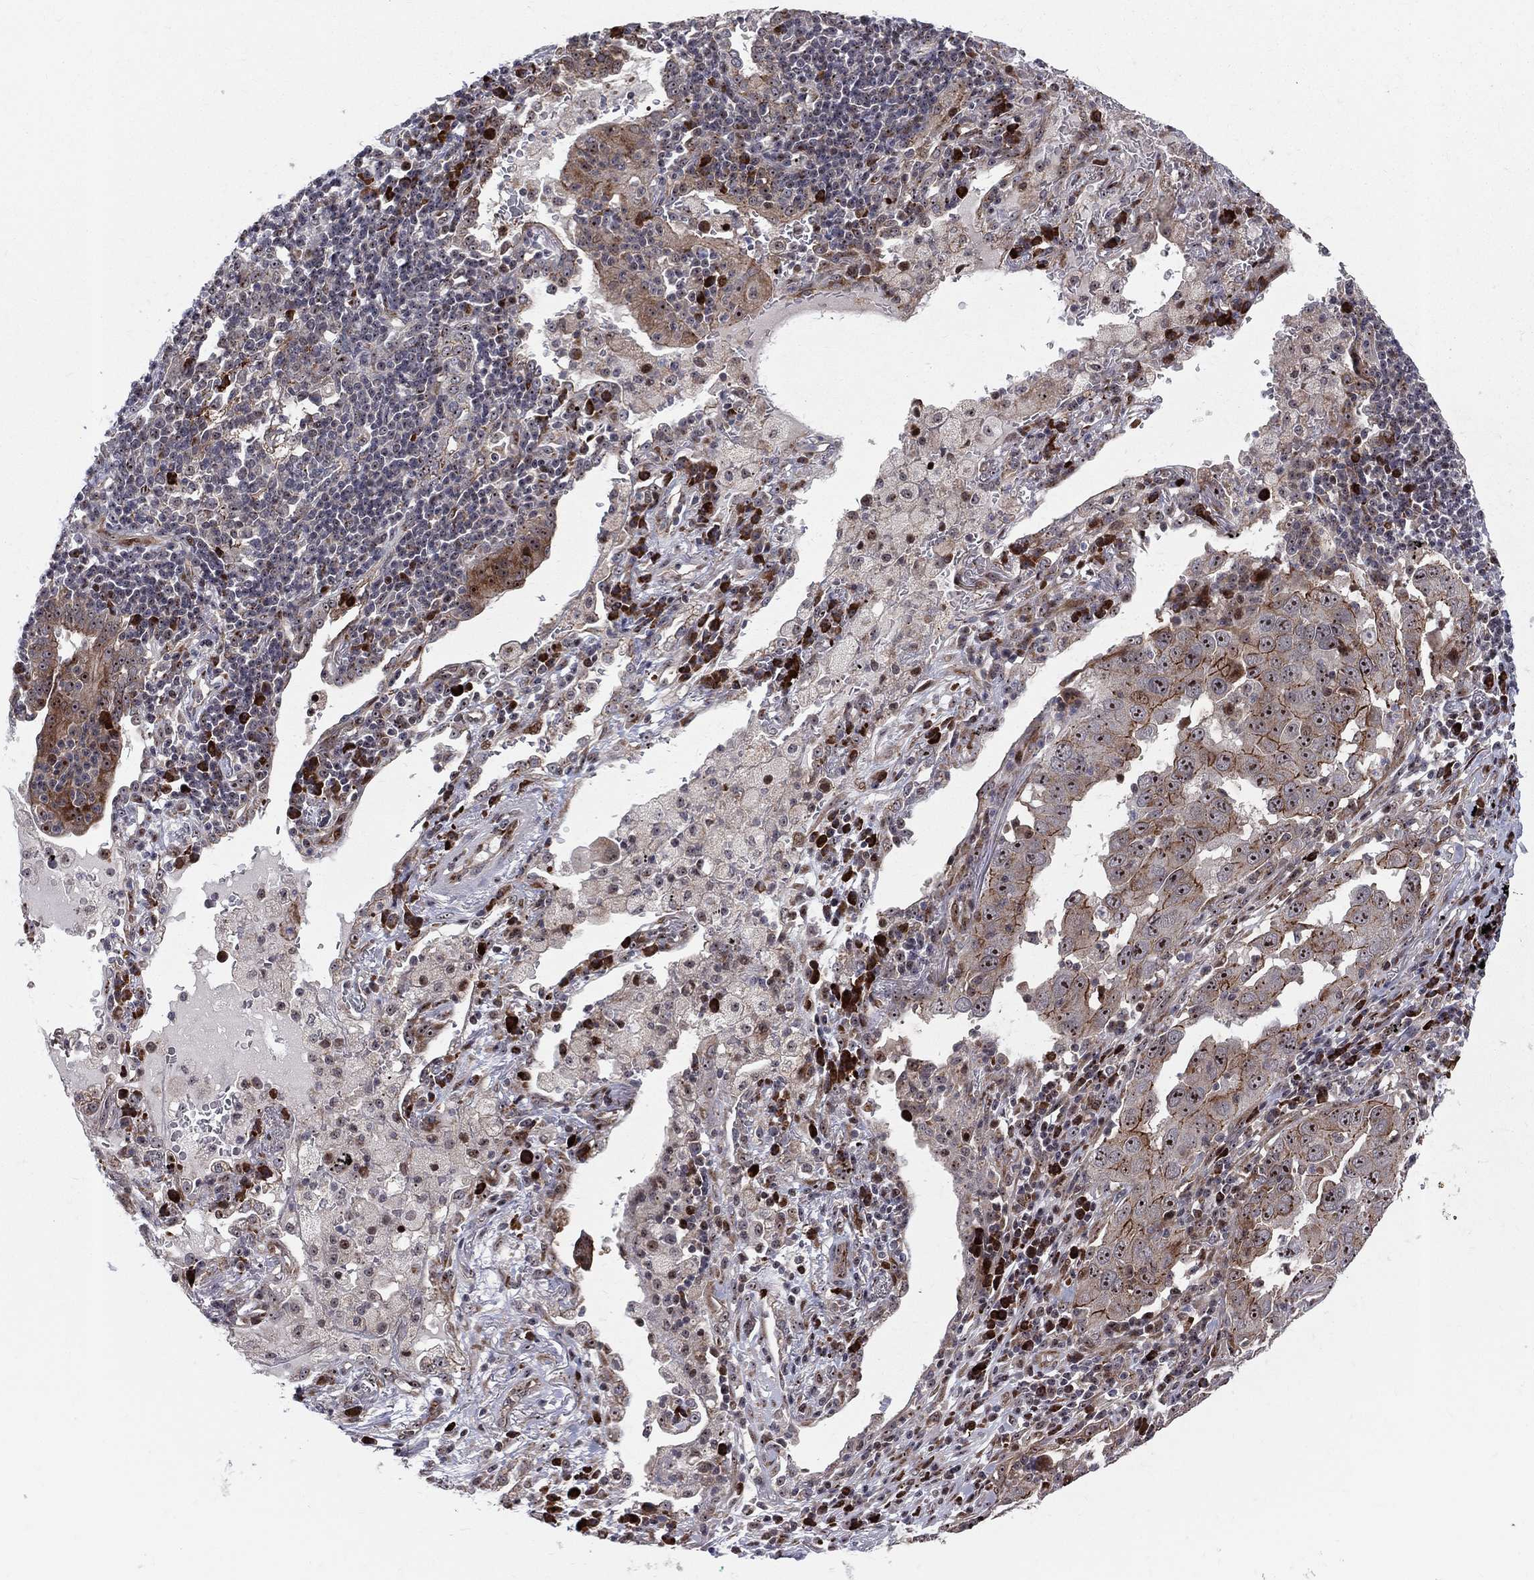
{"staining": {"intensity": "strong", "quantity": "25%-75%", "location": "cytoplasmic/membranous,nuclear"}, "tissue": "lung cancer", "cell_type": "Tumor cells", "image_type": "cancer", "snomed": [{"axis": "morphology", "description": "Adenocarcinoma, NOS"}, {"axis": "topography", "description": "Lung"}], "caption": "Human lung cancer (adenocarcinoma) stained for a protein (brown) shows strong cytoplasmic/membranous and nuclear positive positivity in approximately 25%-75% of tumor cells.", "gene": "VHL", "patient": {"sex": "male", "age": 73}}